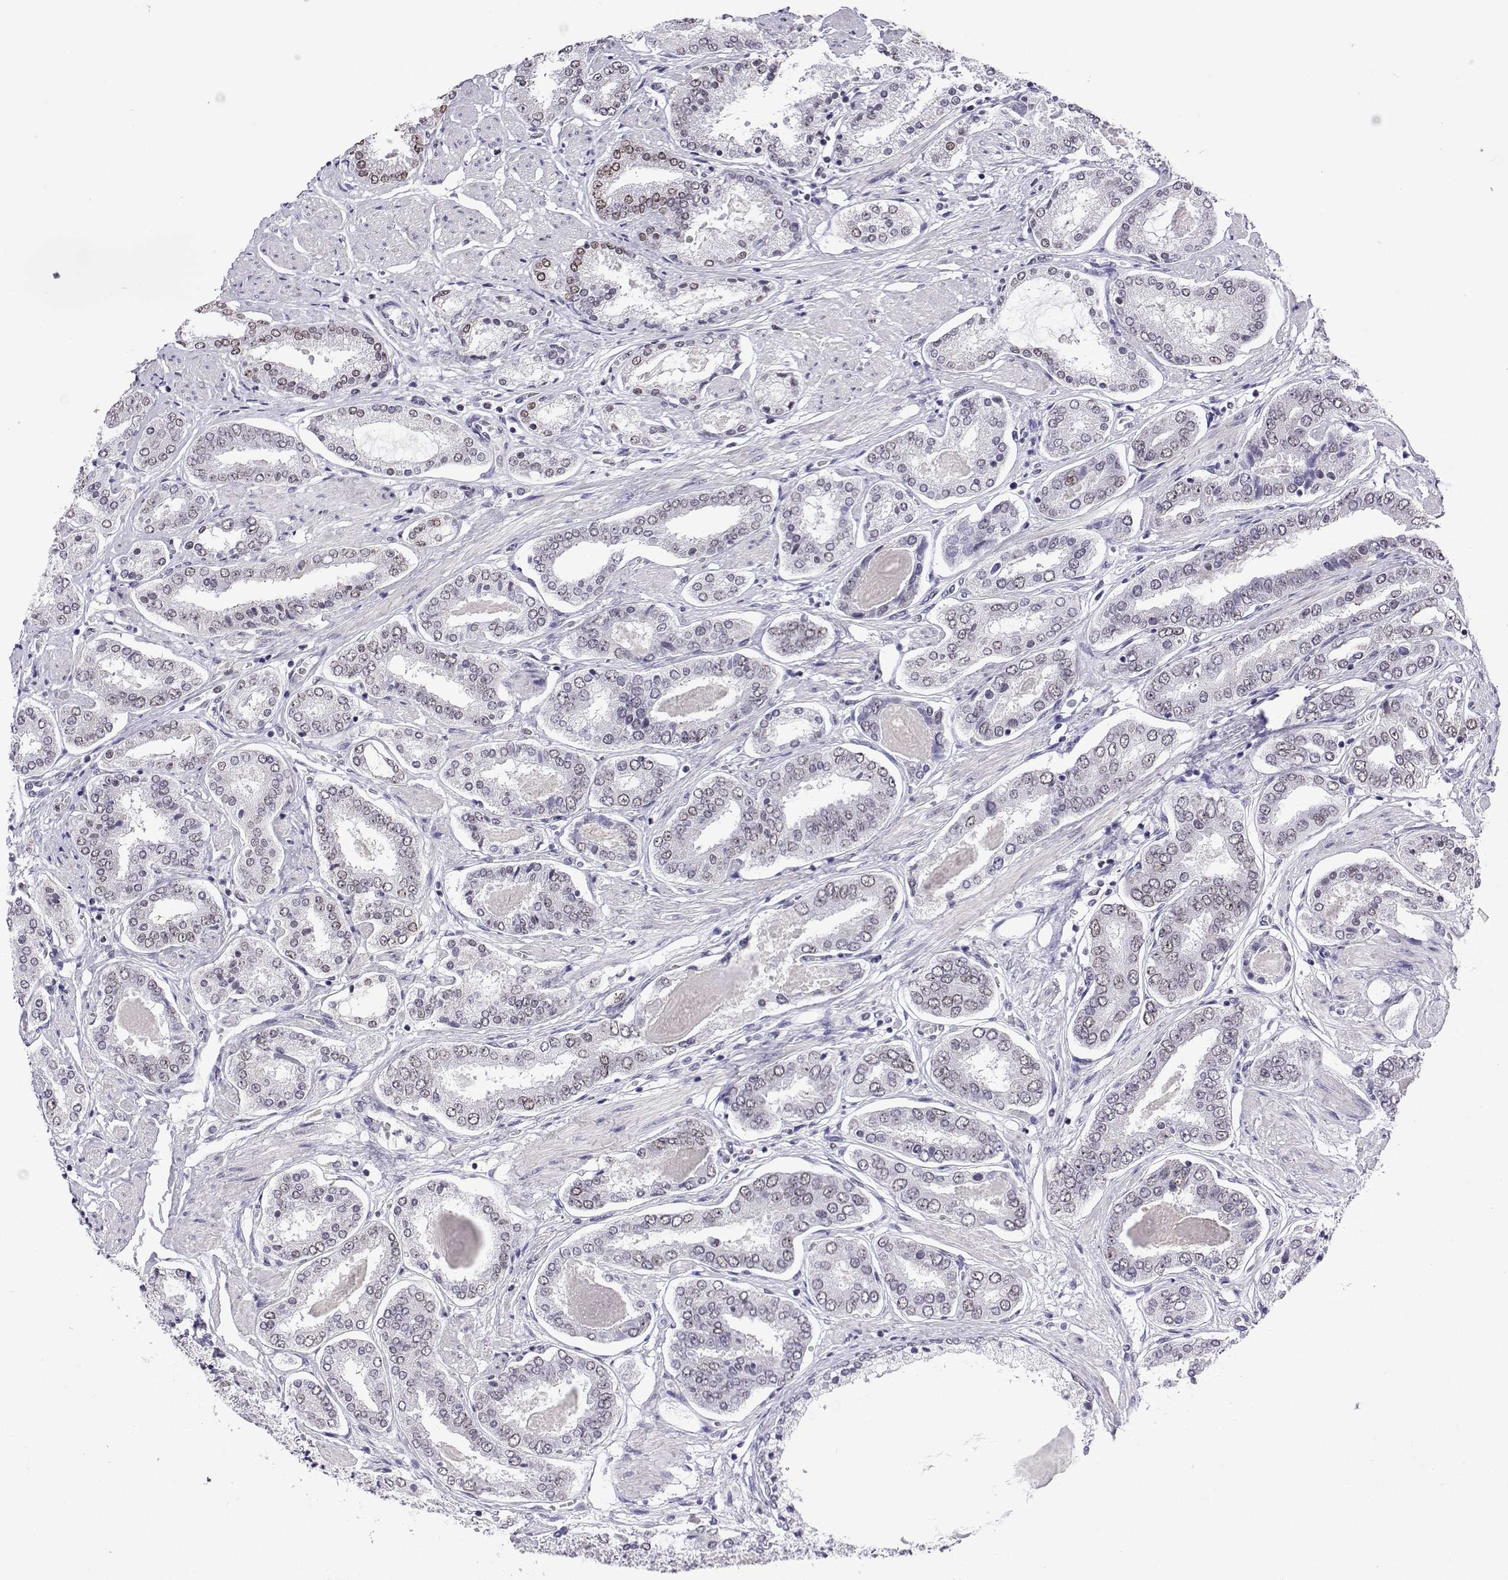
{"staining": {"intensity": "moderate", "quantity": "25%-75%", "location": "nuclear"}, "tissue": "prostate cancer", "cell_type": "Tumor cells", "image_type": "cancer", "snomed": [{"axis": "morphology", "description": "Adenocarcinoma, High grade"}, {"axis": "topography", "description": "Prostate"}], "caption": "Human prostate cancer (high-grade adenocarcinoma) stained with a protein marker displays moderate staining in tumor cells.", "gene": "POLDIP3", "patient": {"sex": "male", "age": 63}}